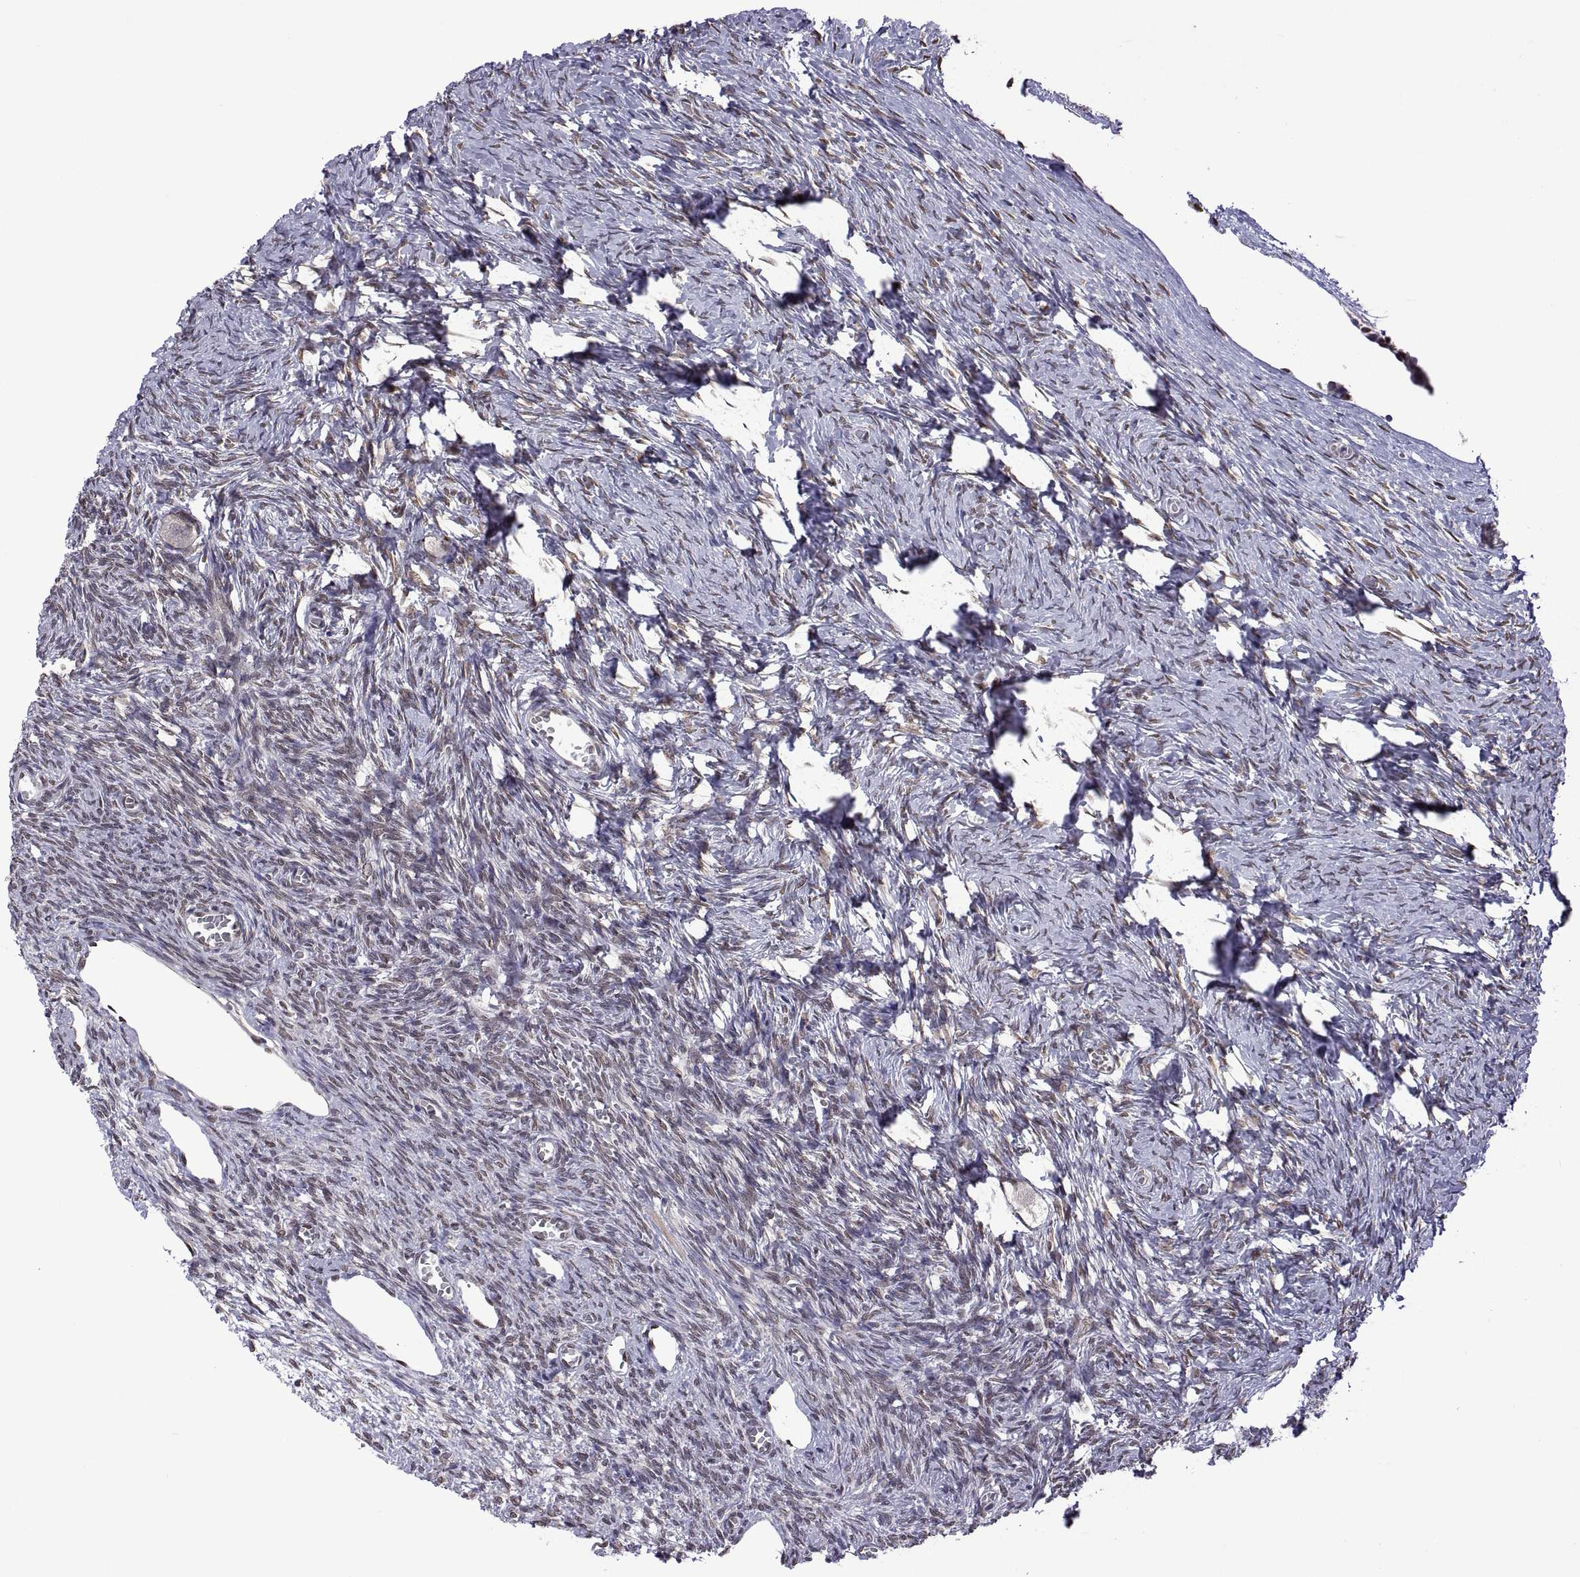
{"staining": {"intensity": "moderate", "quantity": "25%-75%", "location": "nuclear"}, "tissue": "ovary", "cell_type": "Follicle cells", "image_type": "normal", "snomed": [{"axis": "morphology", "description": "Normal tissue, NOS"}, {"axis": "topography", "description": "Ovary"}], "caption": "Follicle cells demonstrate medium levels of moderate nuclear expression in about 25%-75% of cells in benign ovary. (DAB IHC with brightfield microscopy, high magnification).", "gene": "NR4A1", "patient": {"sex": "female", "age": 27}}